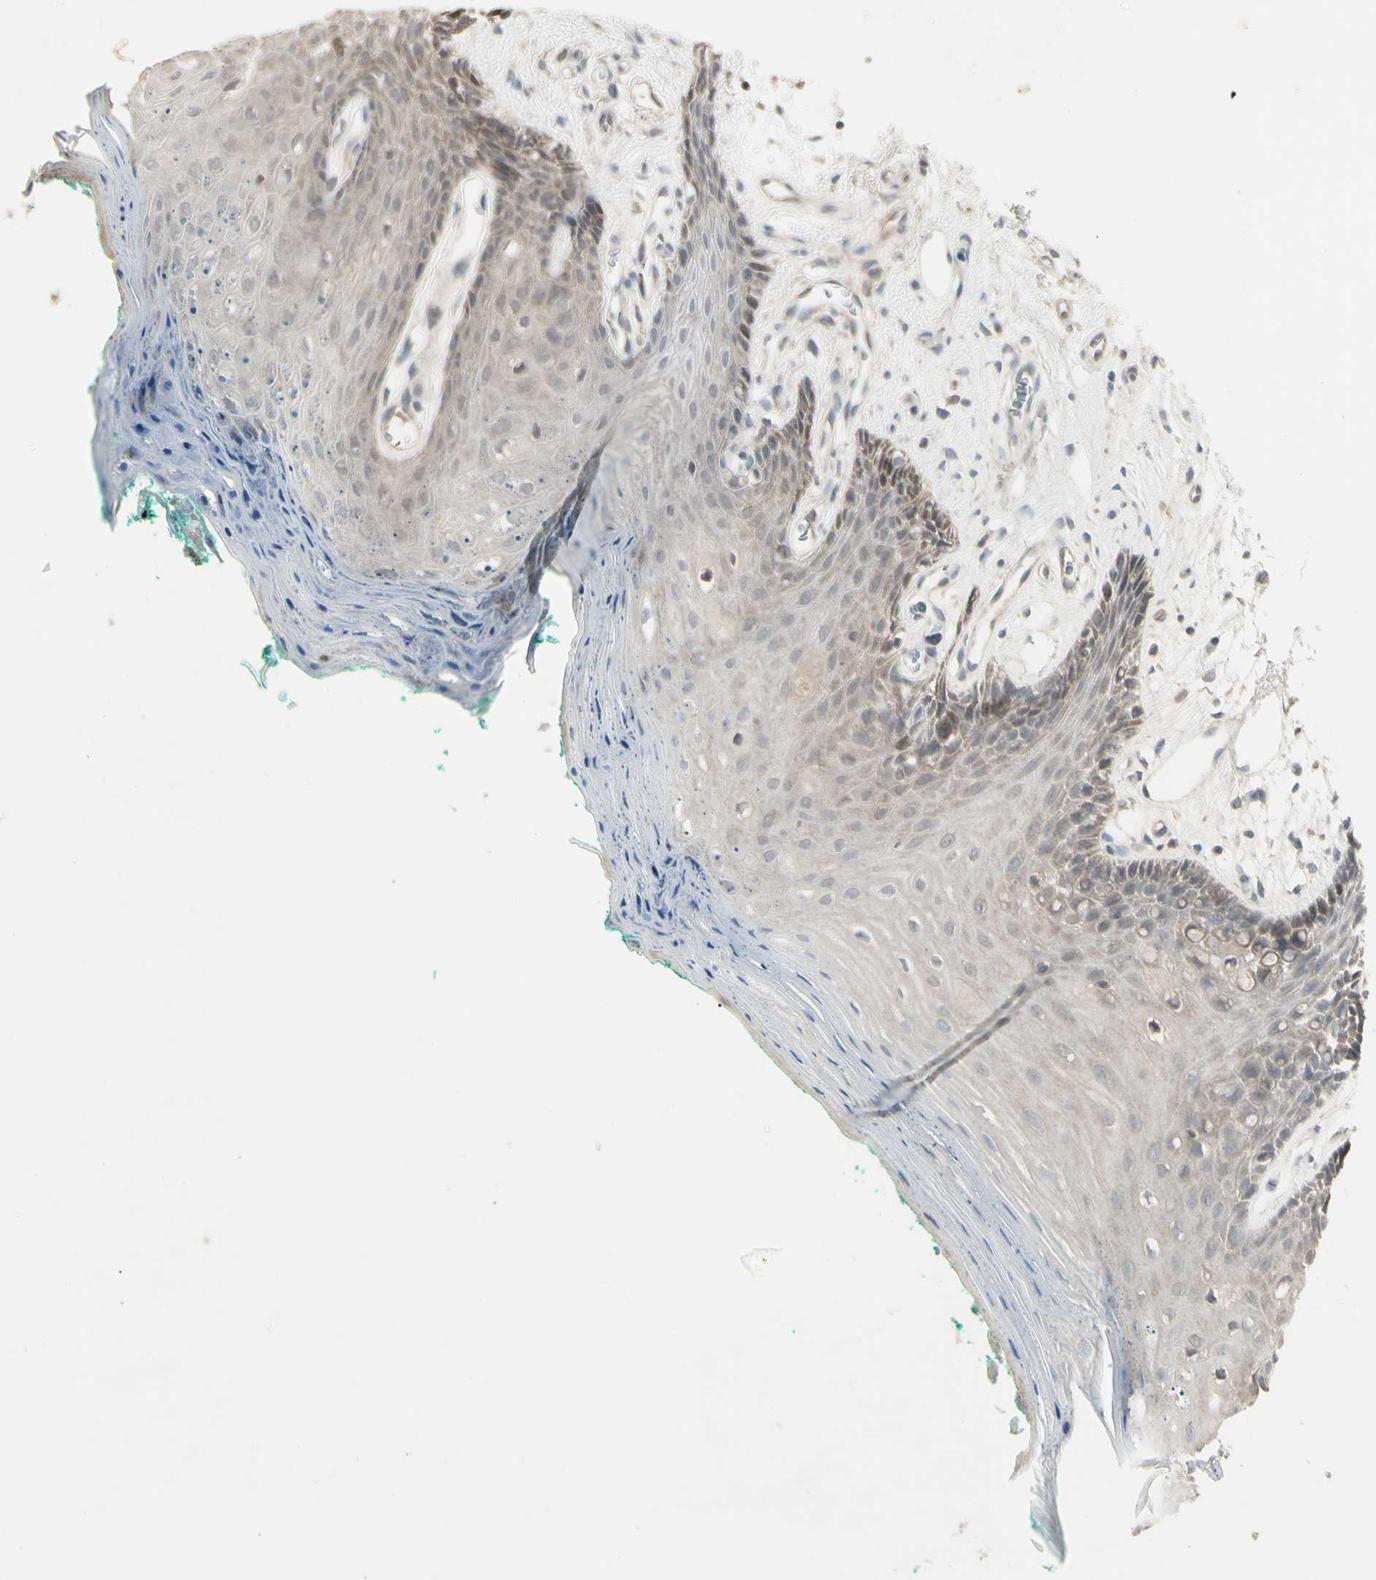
{"staining": {"intensity": "weak", "quantity": ">75%", "location": "cytoplasmic/membranous"}, "tissue": "oral mucosa", "cell_type": "Squamous epithelial cells", "image_type": "normal", "snomed": [{"axis": "morphology", "description": "Normal tissue, NOS"}, {"axis": "topography", "description": "Skeletal muscle"}, {"axis": "topography", "description": "Oral tissue"}, {"axis": "topography", "description": "Peripheral nerve tissue"}], "caption": "An immunohistochemistry (IHC) image of unremarkable tissue is shown. Protein staining in brown shows weak cytoplasmic/membranous positivity in oral mucosa within squamous epithelial cells. The staining was performed using DAB (3,3'-diaminobenzidine), with brown indicating positive protein expression. Nuclei are stained blue with hematoxylin.", "gene": "PIAS4", "patient": {"sex": "female", "age": 84}}